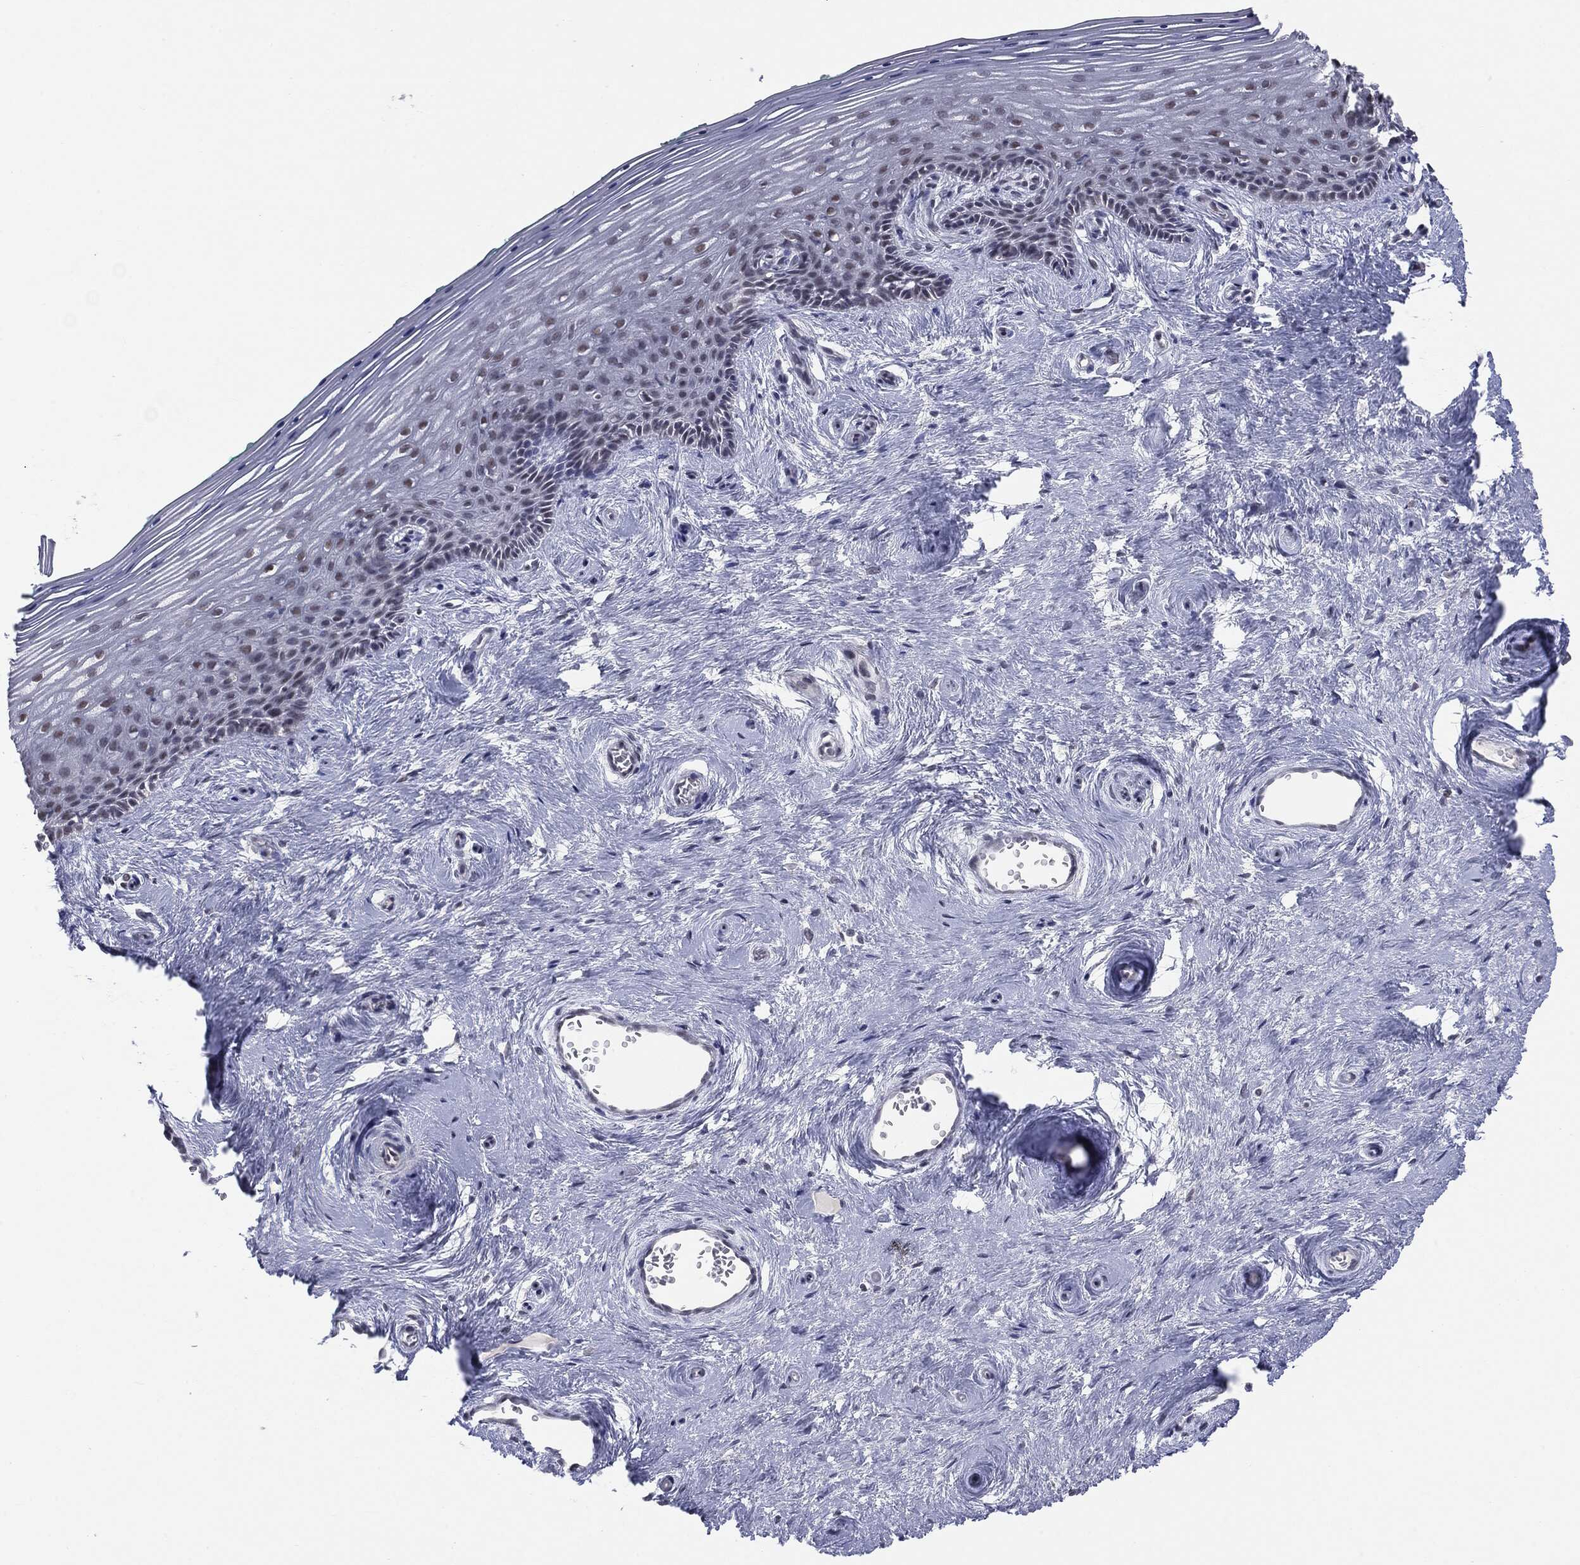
{"staining": {"intensity": "negative", "quantity": "none", "location": "none"}, "tissue": "vagina", "cell_type": "Squamous epithelial cells", "image_type": "normal", "snomed": [{"axis": "morphology", "description": "Normal tissue, NOS"}, {"axis": "topography", "description": "Vagina"}], "caption": "High magnification brightfield microscopy of benign vagina stained with DAB (3,3'-diaminobenzidine) (brown) and counterstained with hematoxylin (blue): squamous epithelial cells show no significant positivity. (DAB IHC visualized using brightfield microscopy, high magnification).", "gene": "SLC5A5", "patient": {"sex": "female", "age": 45}}